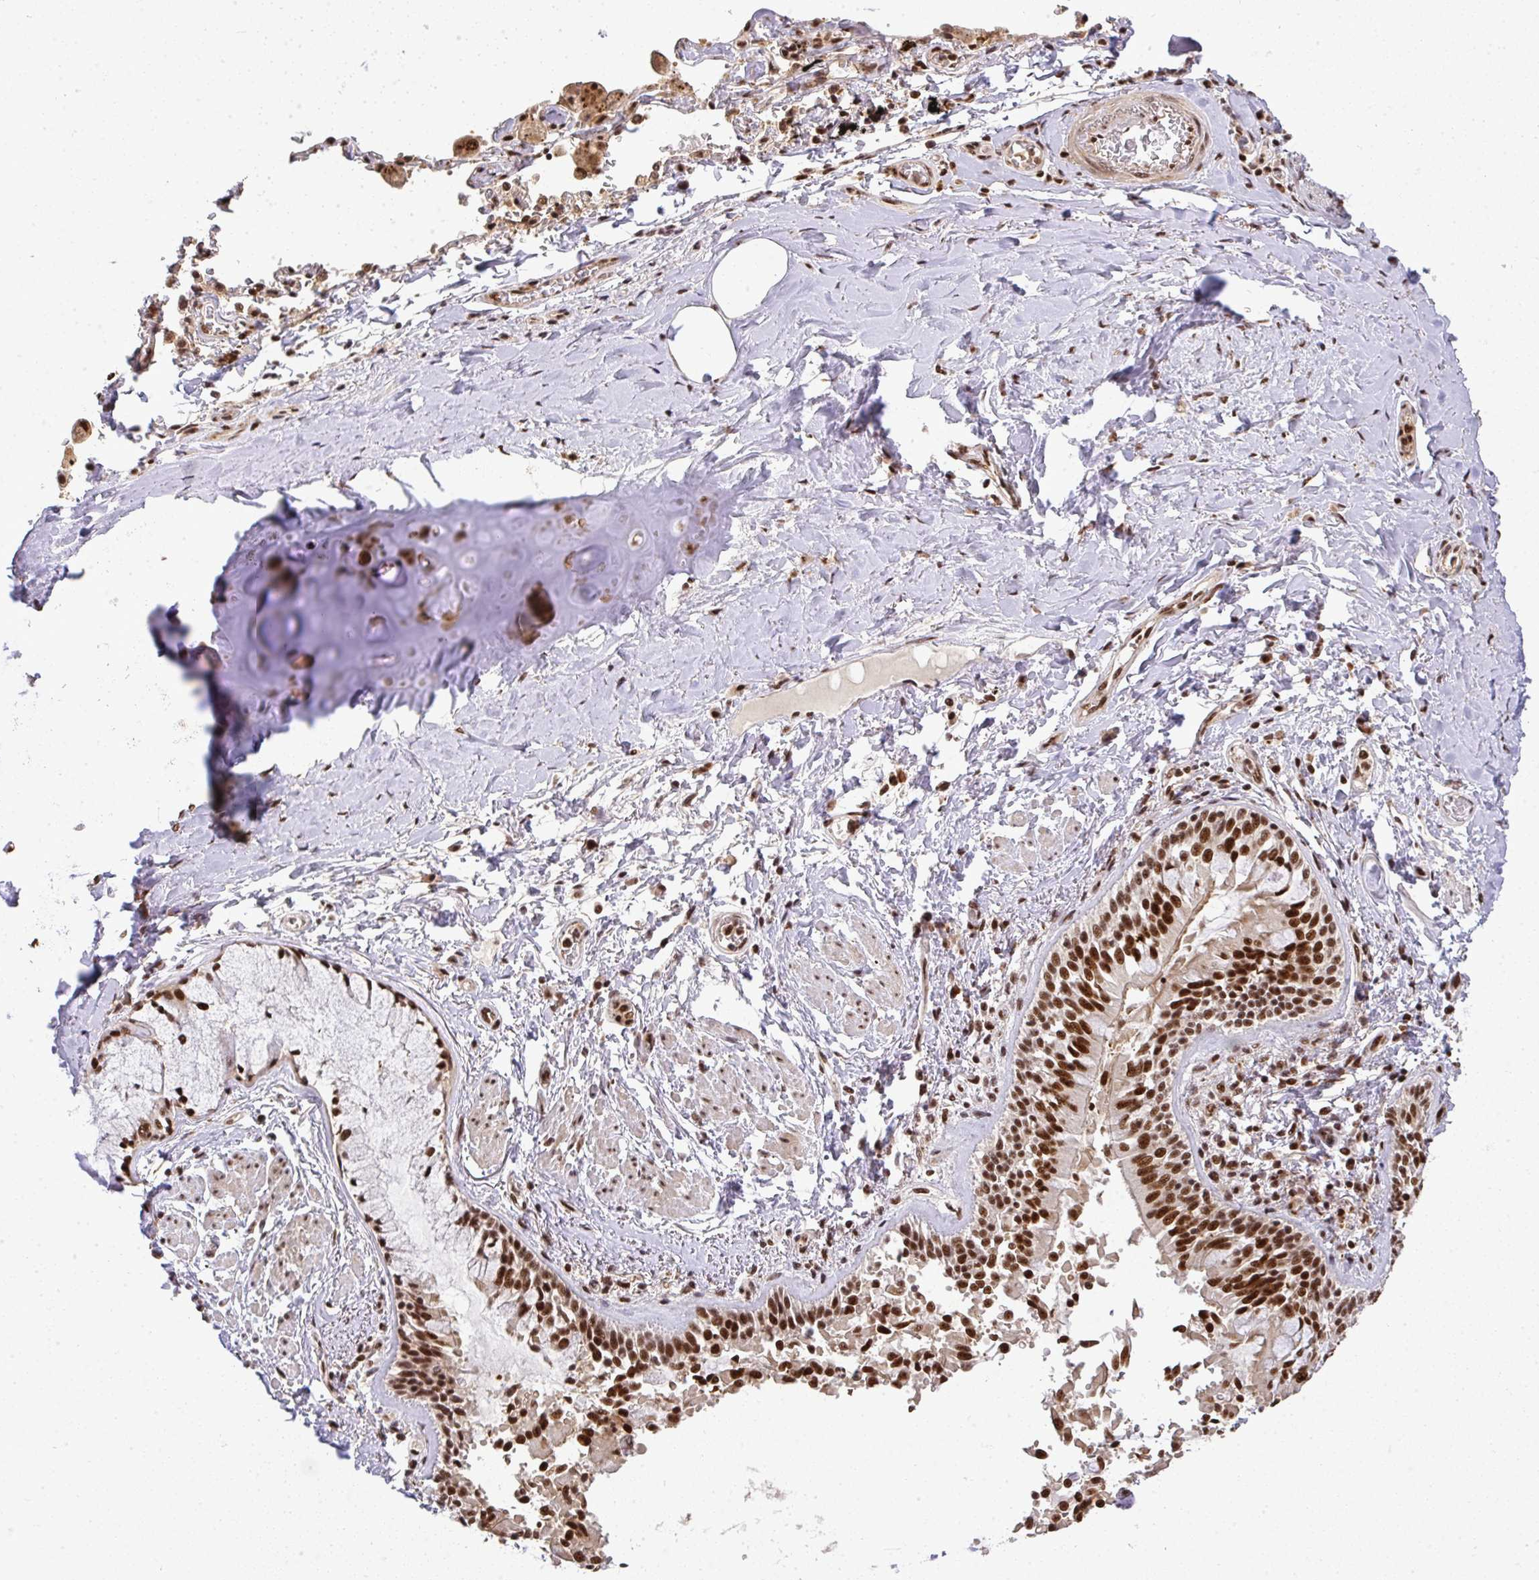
{"staining": {"intensity": "strong", "quantity": "25%-75%", "location": "nuclear"}, "tissue": "soft tissue", "cell_type": "Chondrocytes", "image_type": "normal", "snomed": [{"axis": "morphology", "description": "Normal tissue, NOS"}, {"axis": "morphology", "description": "Degeneration, NOS"}, {"axis": "topography", "description": "Cartilage tissue"}, {"axis": "topography", "description": "Lung"}], "caption": "Unremarkable soft tissue was stained to show a protein in brown. There is high levels of strong nuclear staining in approximately 25%-75% of chondrocytes.", "gene": "U2AF1L4", "patient": {"sex": "female", "age": 61}}